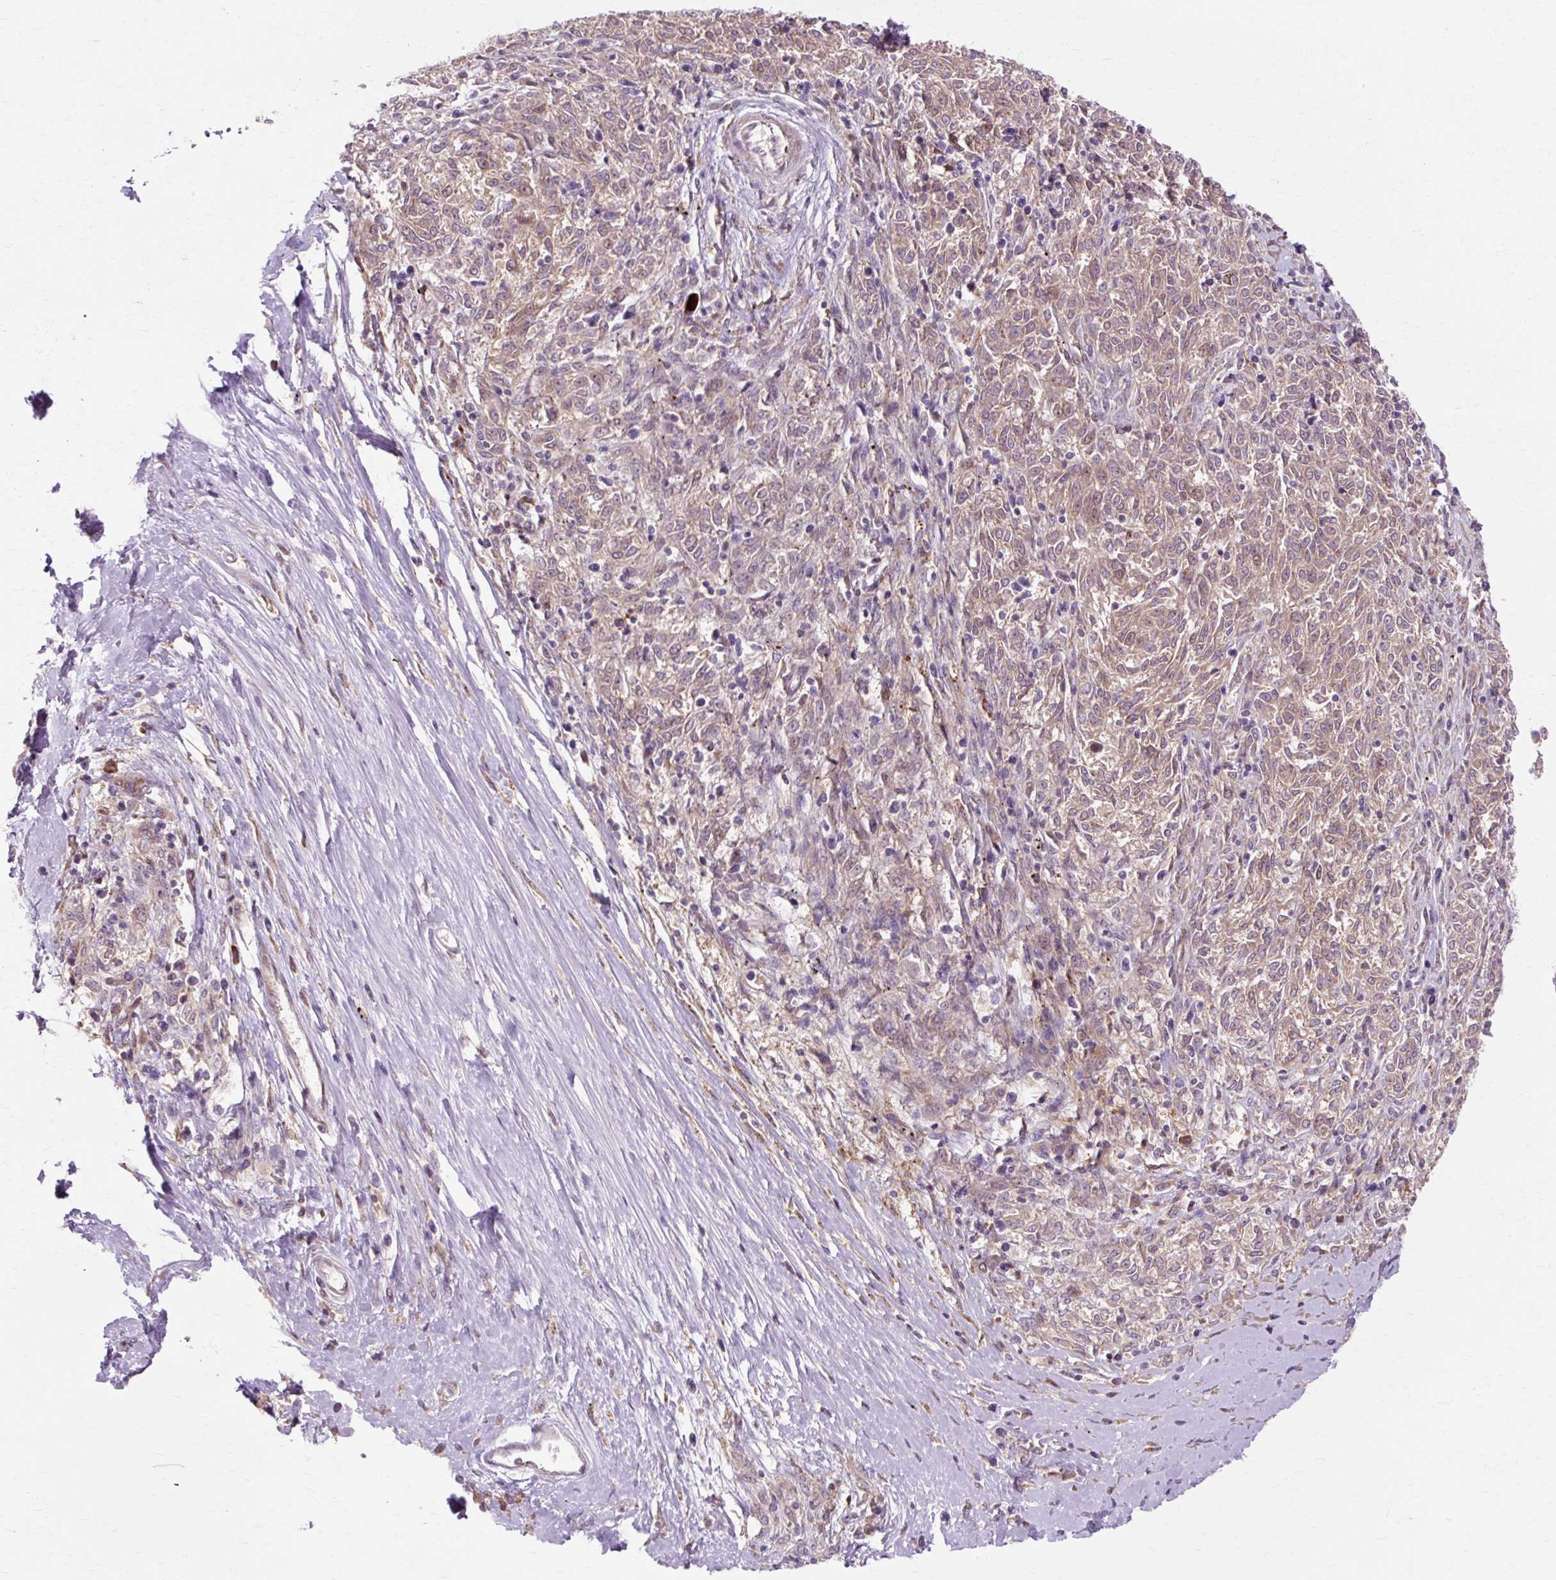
{"staining": {"intensity": "moderate", "quantity": ">75%", "location": "cytoplasmic/membranous"}, "tissue": "melanoma", "cell_type": "Tumor cells", "image_type": "cancer", "snomed": [{"axis": "morphology", "description": "Malignant melanoma, NOS"}, {"axis": "topography", "description": "Skin"}], "caption": "This is an image of immunohistochemistry staining of malignant melanoma, which shows moderate expression in the cytoplasmic/membranous of tumor cells.", "gene": "GEMIN2", "patient": {"sex": "female", "age": 72}}